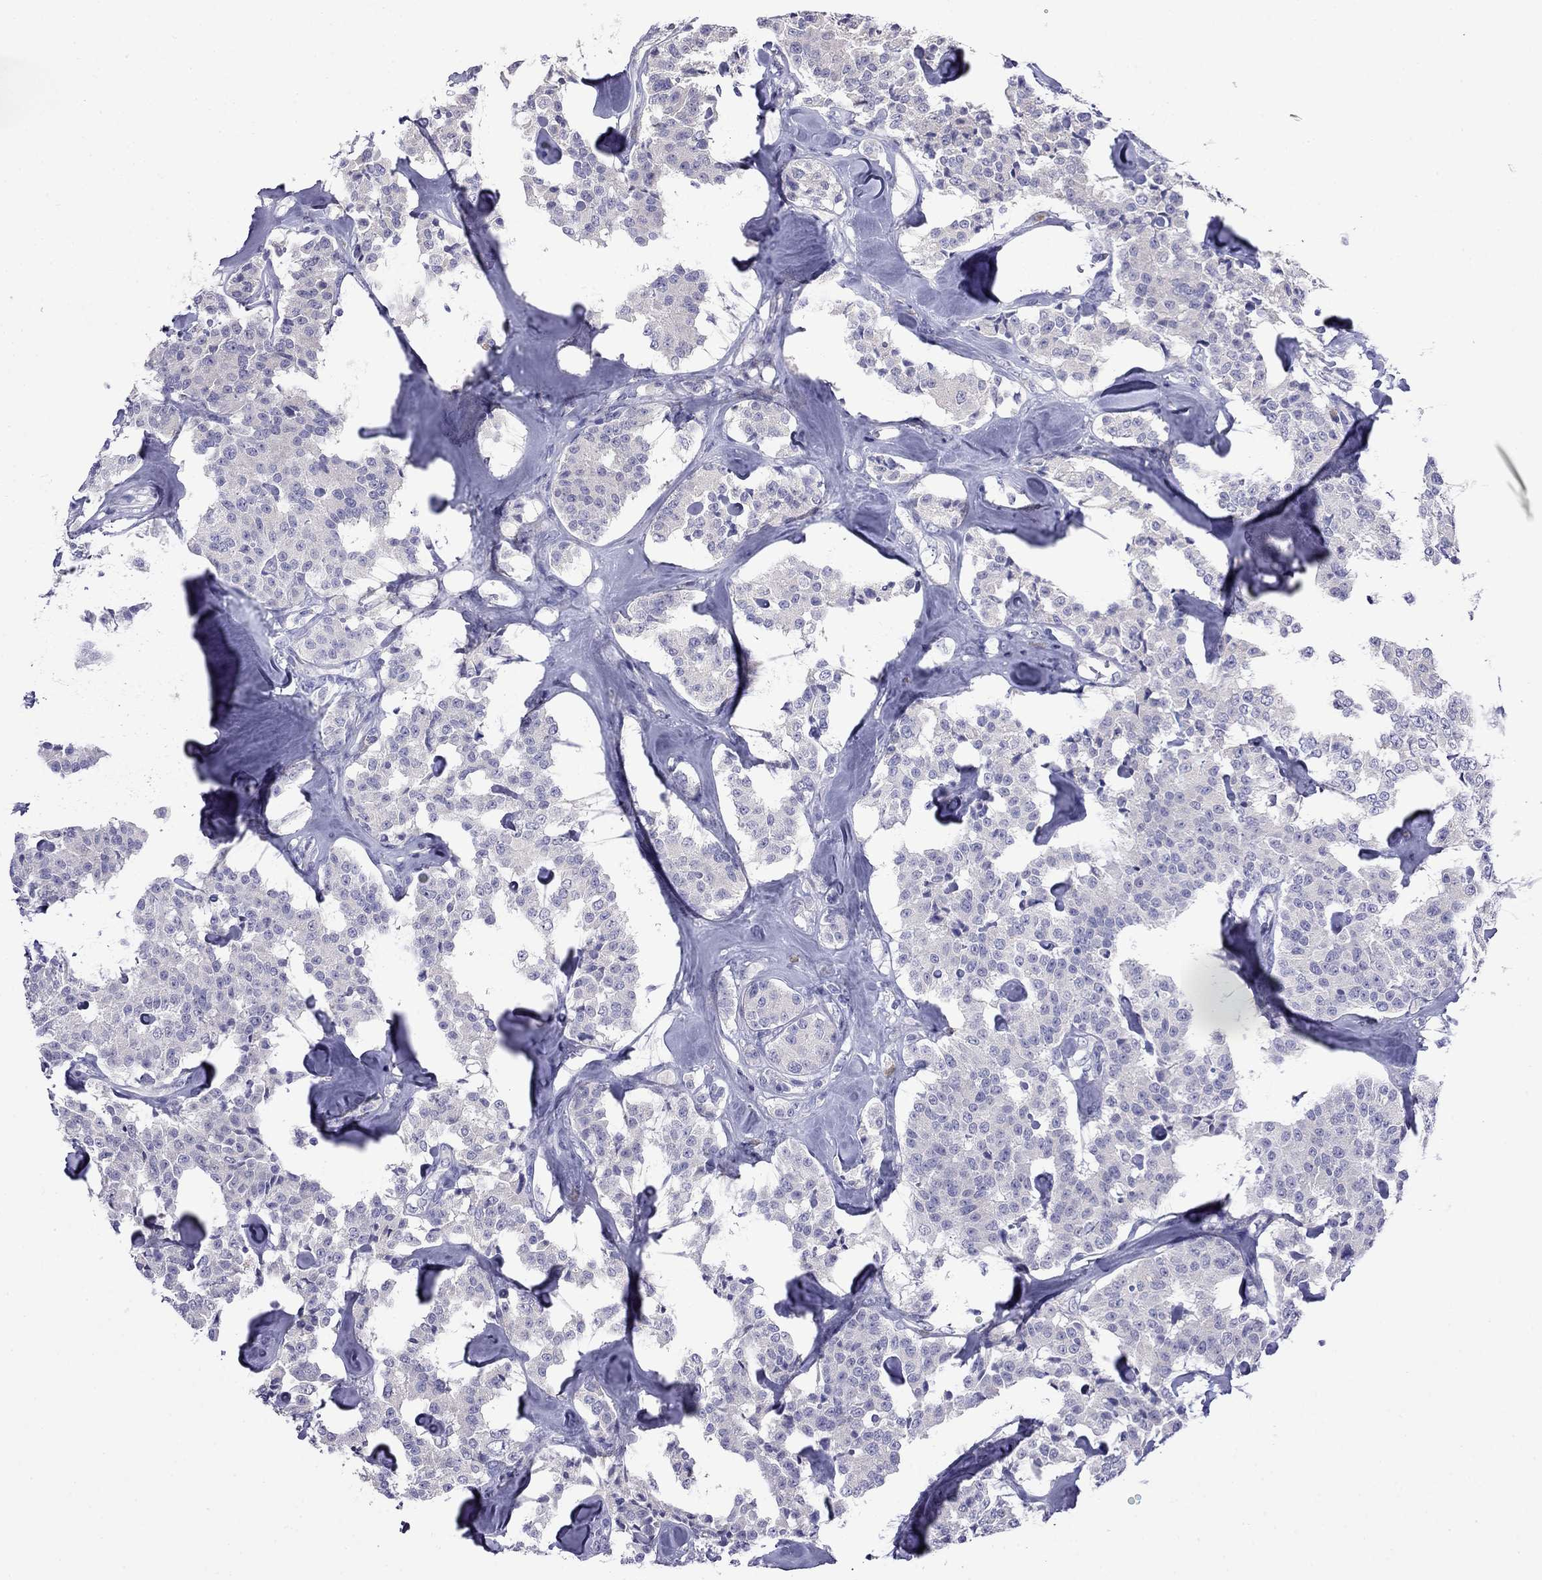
{"staining": {"intensity": "negative", "quantity": "none", "location": "none"}, "tissue": "carcinoid", "cell_type": "Tumor cells", "image_type": "cancer", "snomed": [{"axis": "morphology", "description": "Carcinoid, malignant, NOS"}, {"axis": "topography", "description": "Pancreas"}], "caption": "Immunohistochemical staining of malignant carcinoid demonstrates no significant staining in tumor cells.", "gene": "MYO15A", "patient": {"sex": "male", "age": 41}}